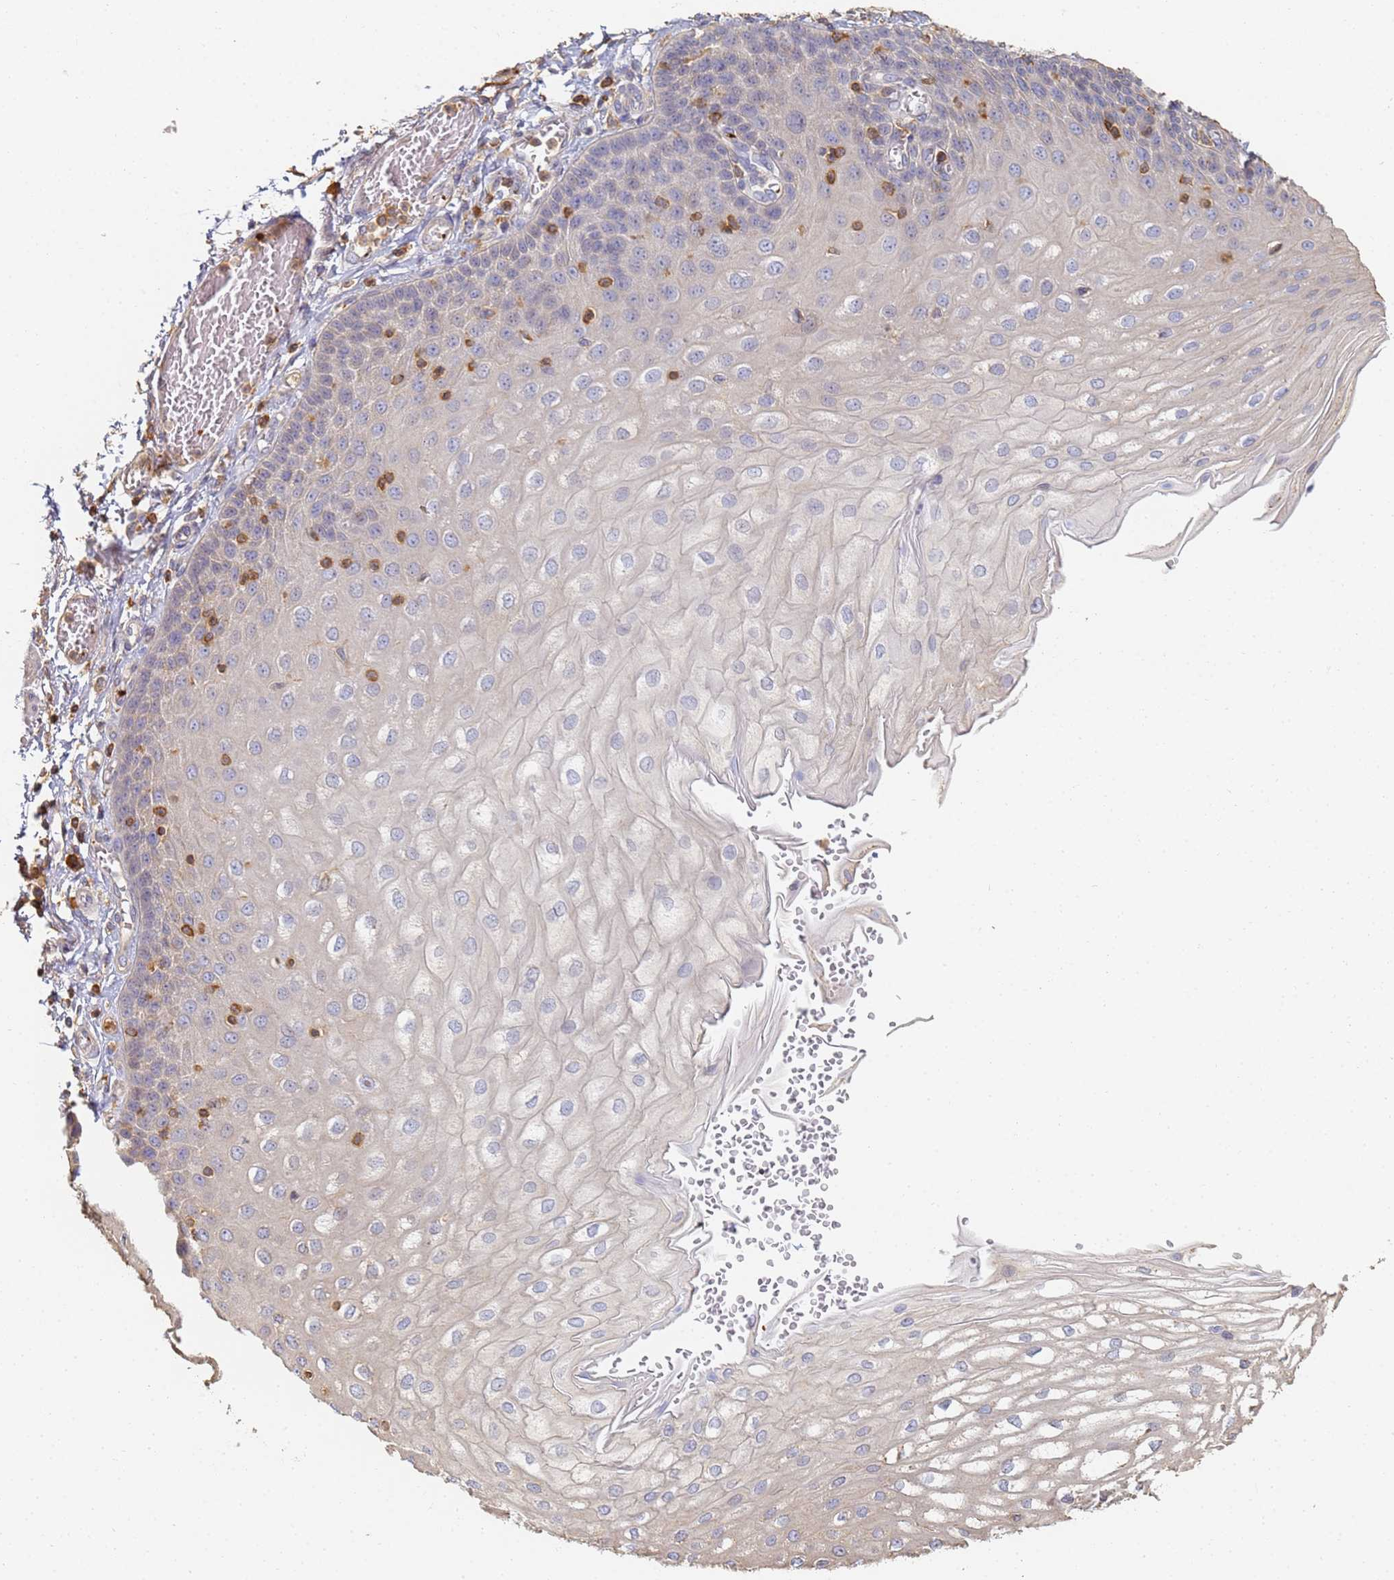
{"staining": {"intensity": "negative", "quantity": "none", "location": "none"}, "tissue": "esophagus", "cell_type": "Squamous epithelial cells", "image_type": "normal", "snomed": [{"axis": "morphology", "description": "Normal tissue, NOS"}, {"axis": "topography", "description": "Esophagus"}], "caption": "An immunohistochemistry (IHC) photomicrograph of normal esophagus is shown. There is no staining in squamous epithelial cells of esophagus. (DAB immunohistochemistry (IHC) with hematoxylin counter stain).", "gene": "BIN2", "patient": {"sex": "male", "age": 81}}